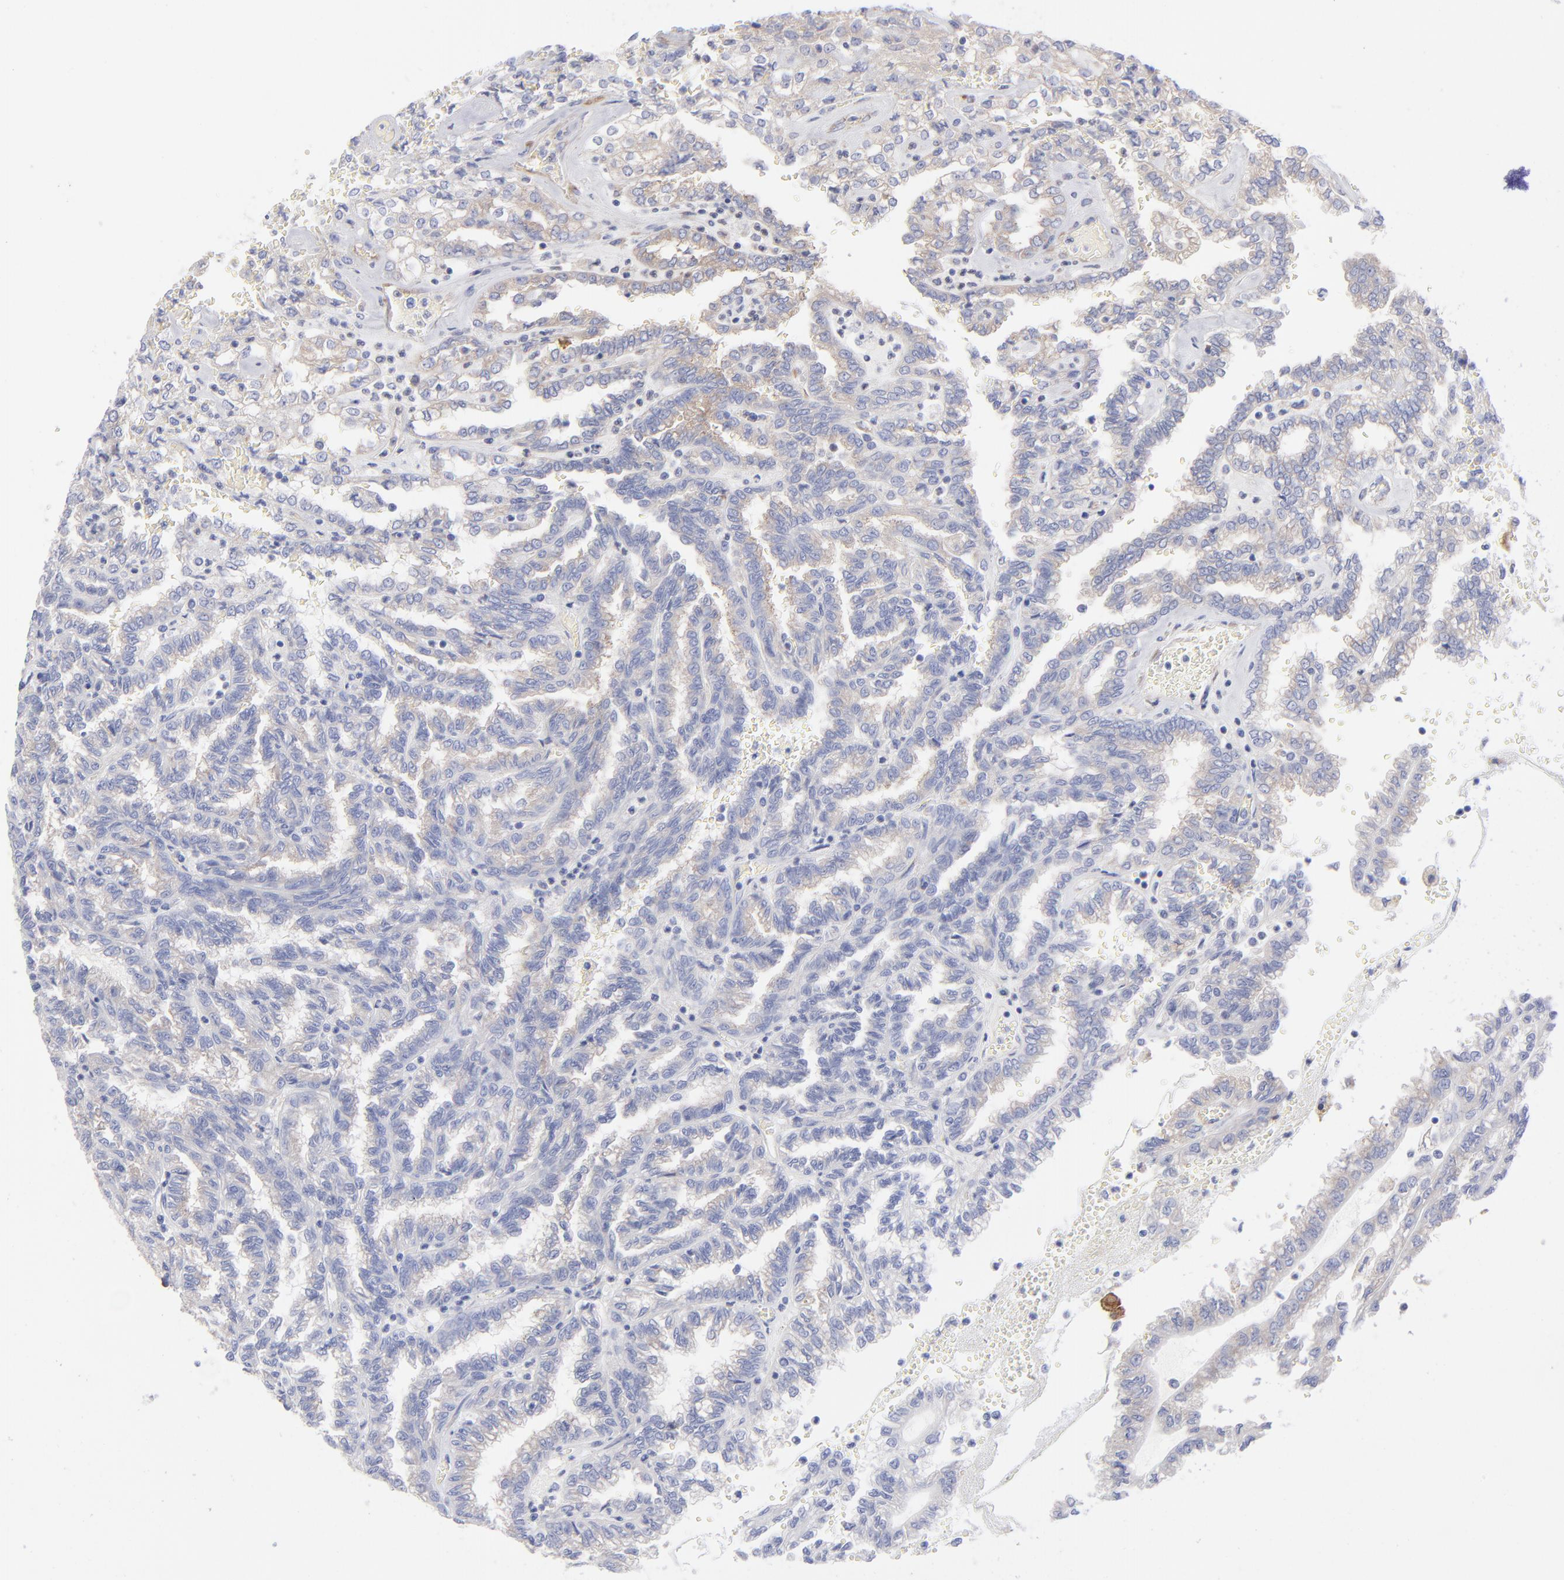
{"staining": {"intensity": "weak", "quantity": ">75%", "location": "cytoplasmic/membranous"}, "tissue": "renal cancer", "cell_type": "Tumor cells", "image_type": "cancer", "snomed": [{"axis": "morphology", "description": "Inflammation, NOS"}, {"axis": "morphology", "description": "Adenocarcinoma, NOS"}, {"axis": "topography", "description": "Kidney"}], "caption": "The immunohistochemical stain shows weak cytoplasmic/membranous positivity in tumor cells of renal cancer (adenocarcinoma) tissue. (DAB IHC, brown staining for protein, blue staining for nuclei).", "gene": "EIF2AK2", "patient": {"sex": "male", "age": 68}}